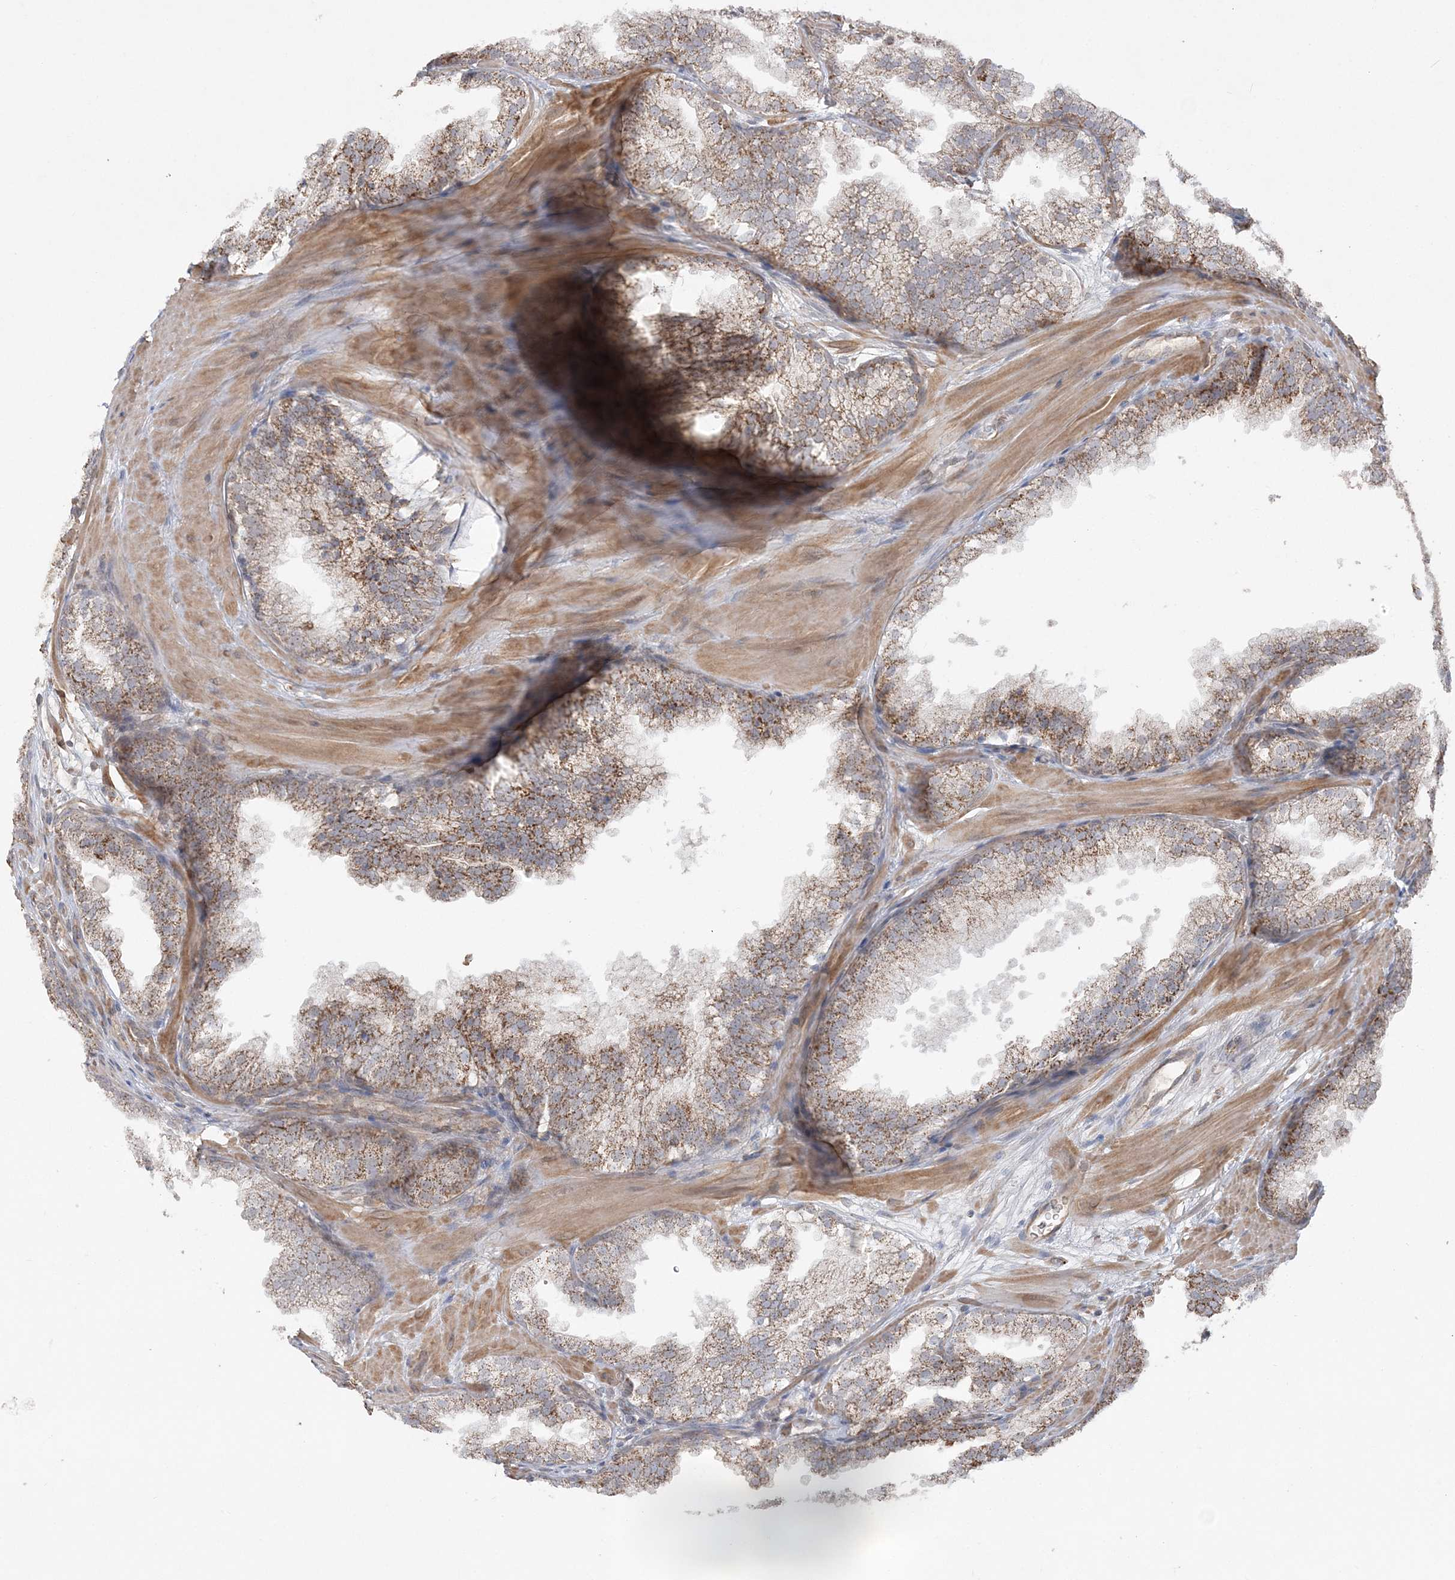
{"staining": {"intensity": "moderate", "quantity": ">75%", "location": "cytoplasmic/membranous"}, "tissue": "prostate cancer", "cell_type": "Tumor cells", "image_type": "cancer", "snomed": [{"axis": "morphology", "description": "Adenocarcinoma, High grade"}, {"axis": "topography", "description": "Prostate"}], "caption": "Moderate cytoplasmic/membranous staining for a protein is identified in approximately >75% of tumor cells of prostate cancer (high-grade adenocarcinoma) using immunohistochemistry.", "gene": "SCLT1", "patient": {"sex": "male", "age": 62}}